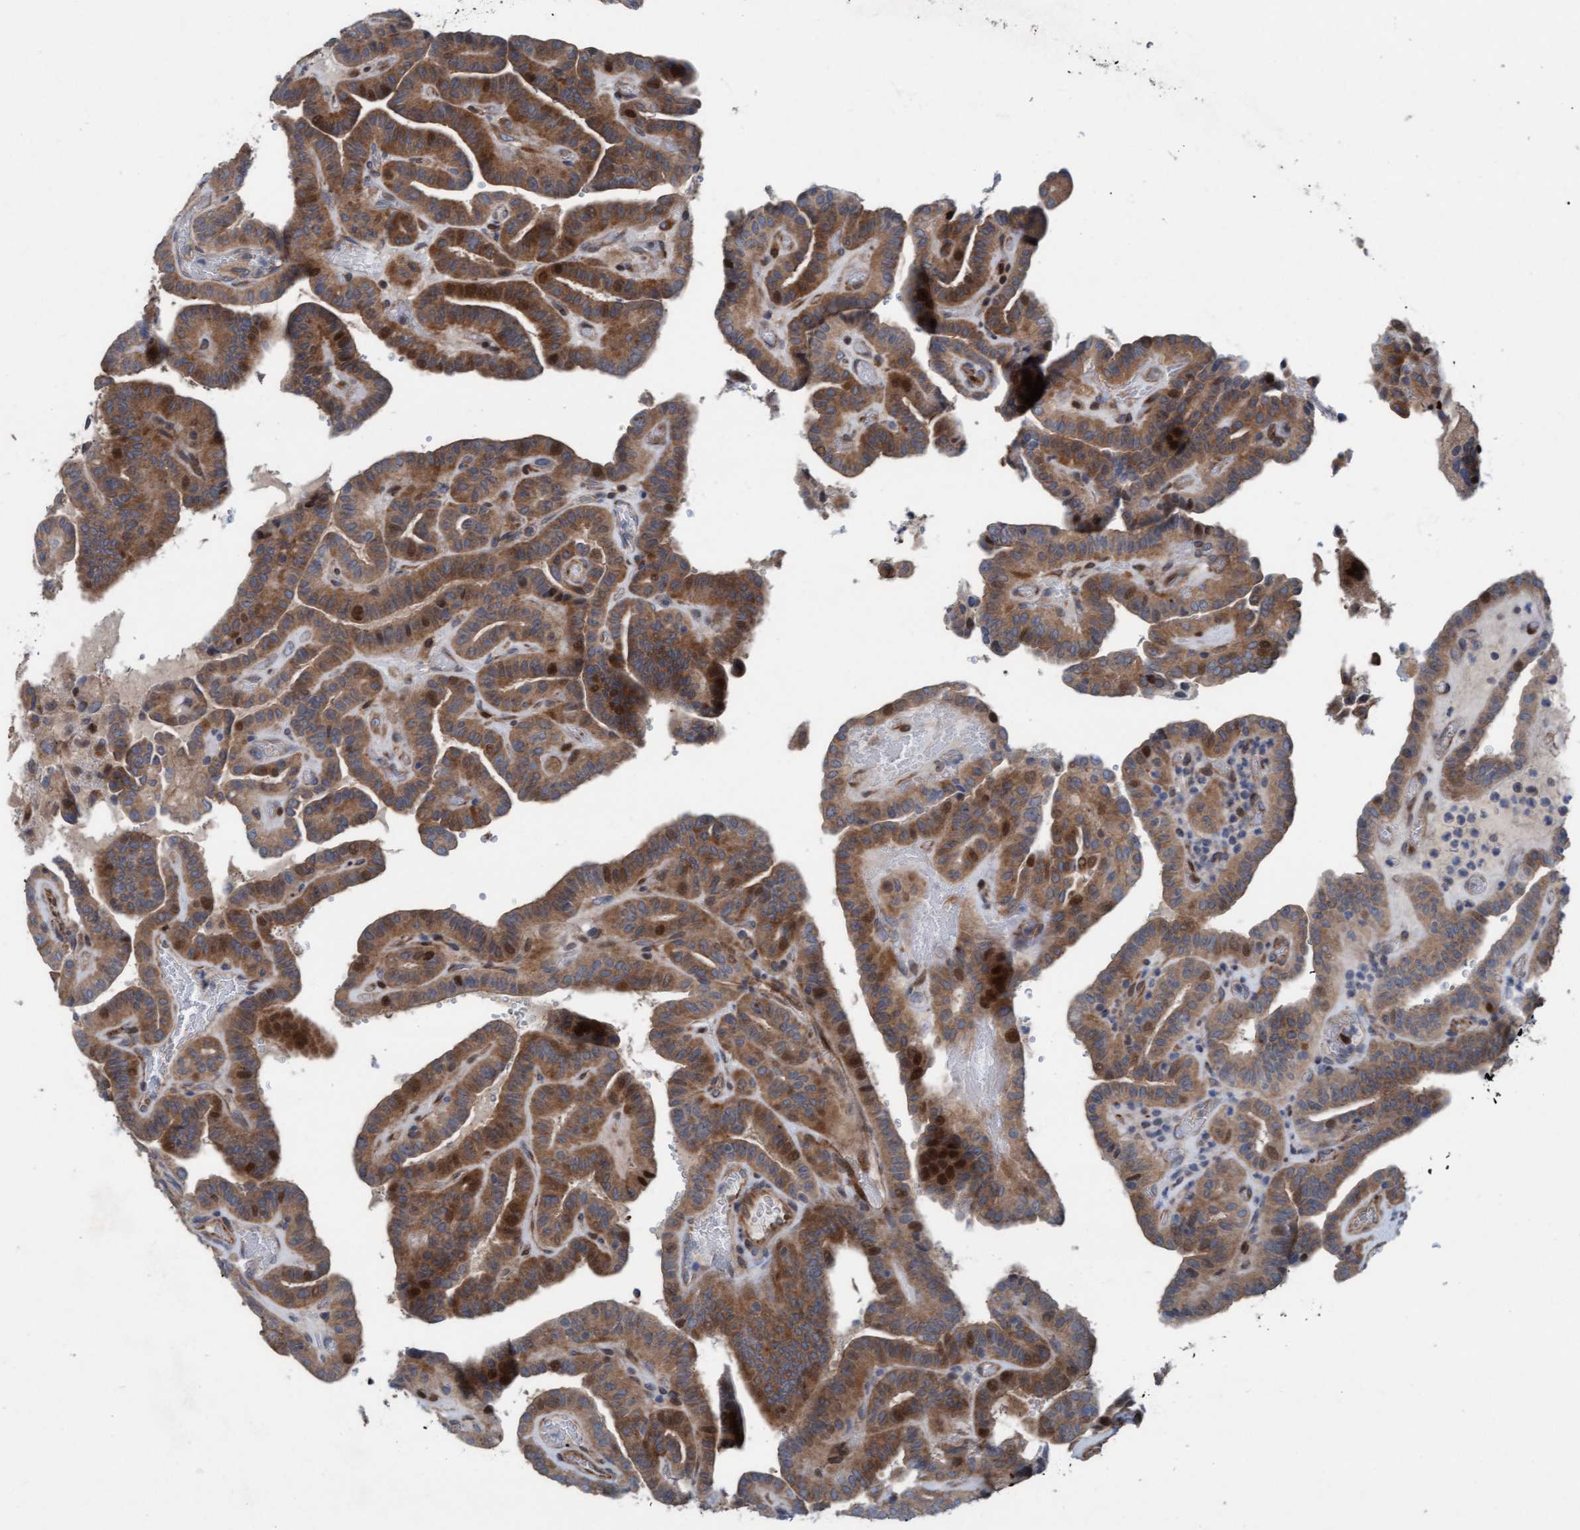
{"staining": {"intensity": "moderate", "quantity": ">75%", "location": "cytoplasmic/membranous"}, "tissue": "thyroid cancer", "cell_type": "Tumor cells", "image_type": "cancer", "snomed": [{"axis": "morphology", "description": "Papillary adenocarcinoma, NOS"}, {"axis": "topography", "description": "Thyroid gland"}], "caption": "This is an image of immunohistochemistry staining of papillary adenocarcinoma (thyroid), which shows moderate staining in the cytoplasmic/membranous of tumor cells.", "gene": "KLHL26", "patient": {"sex": "male", "age": 77}}